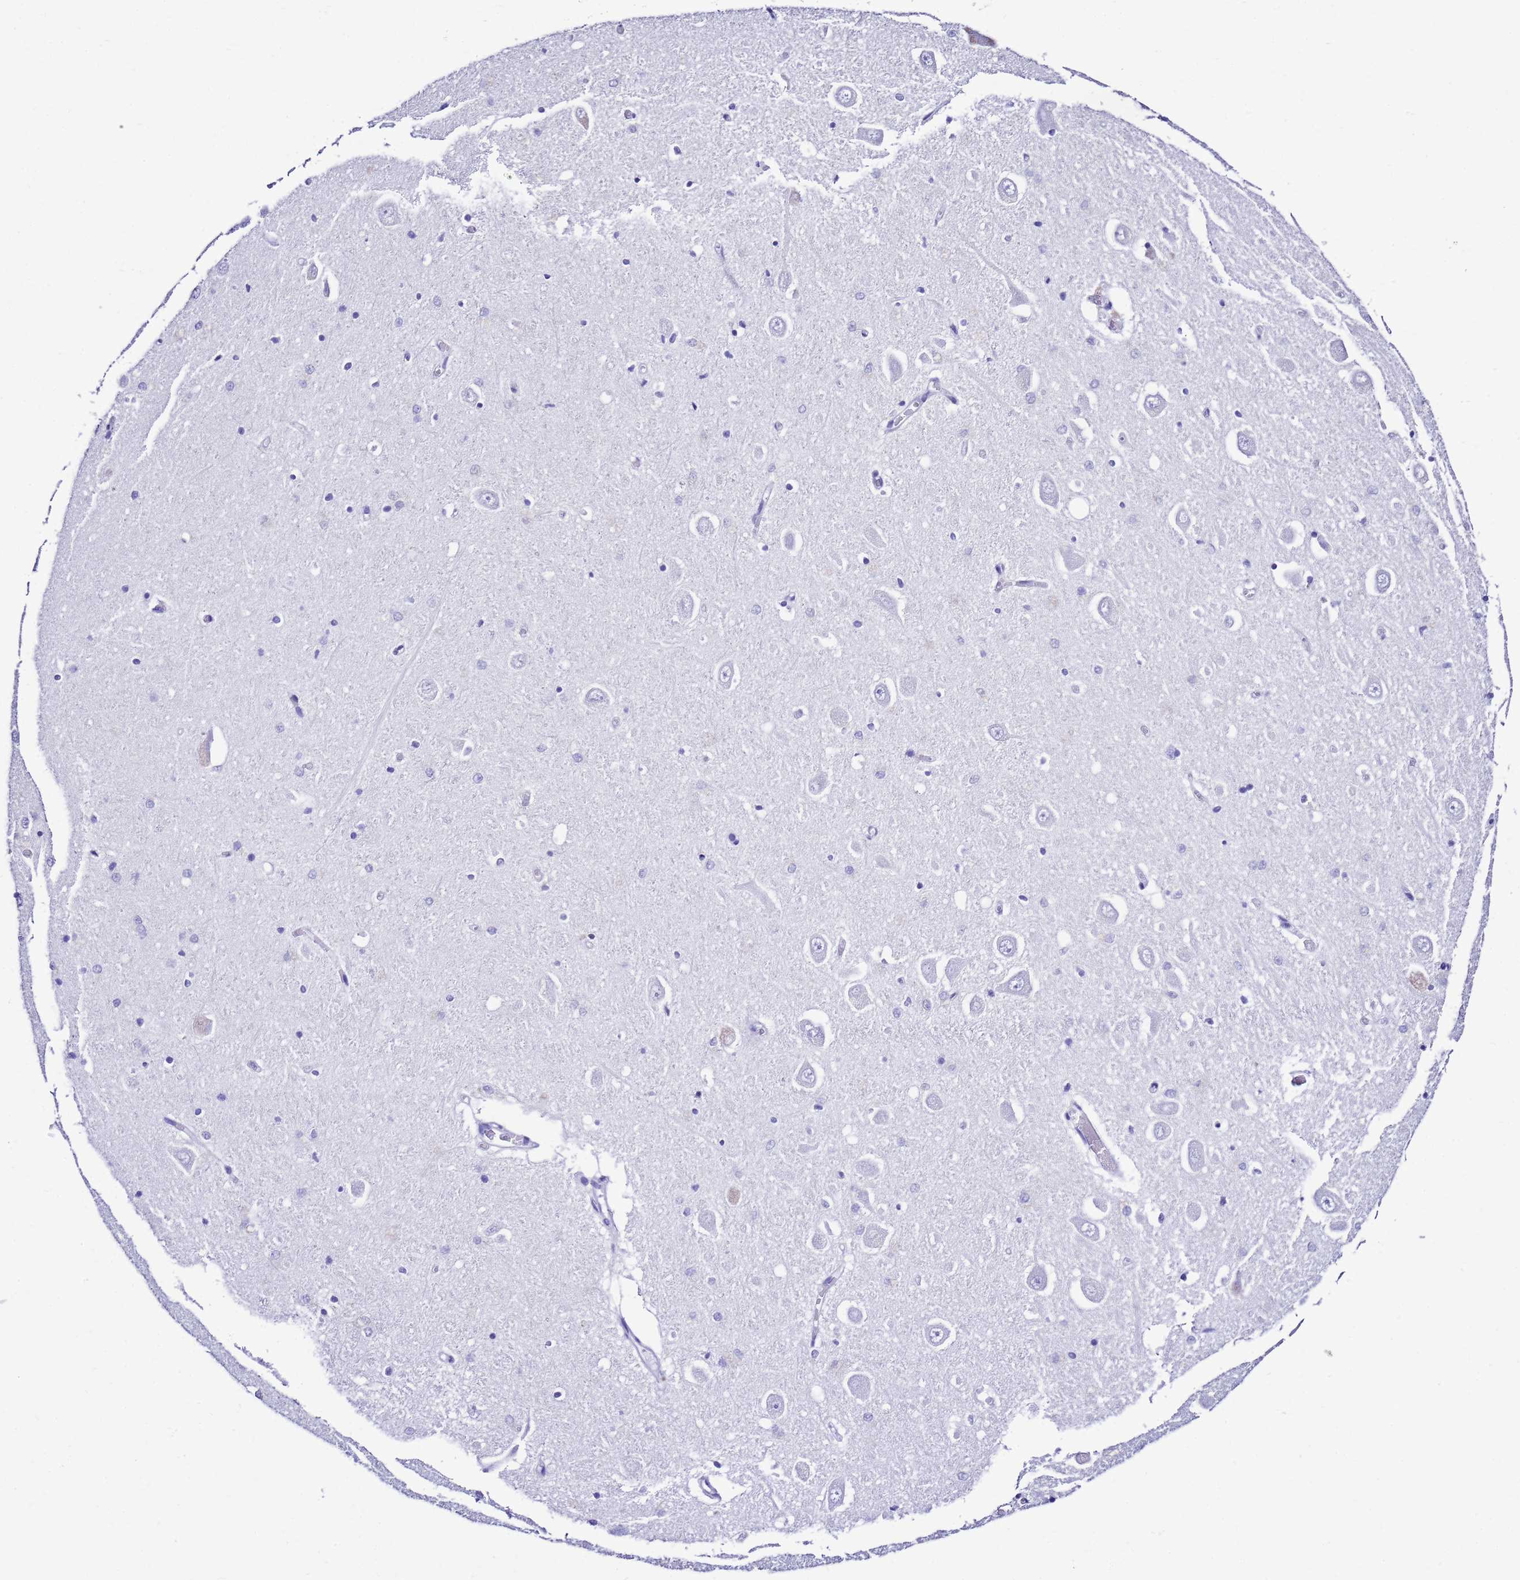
{"staining": {"intensity": "negative", "quantity": "none", "location": "none"}, "tissue": "hippocampus", "cell_type": "Glial cells", "image_type": "normal", "snomed": [{"axis": "morphology", "description": "Normal tissue, NOS"}, {"axis": "topography", "description": "Hippocampus"}], "caption": "IHC histopathology image of unremarkable hippocampus stained for a protein (brown), which demonstrates no staining in glial cells.", "gene": "UGT2A1", "patient": {"sex": "male", "age": 70}}